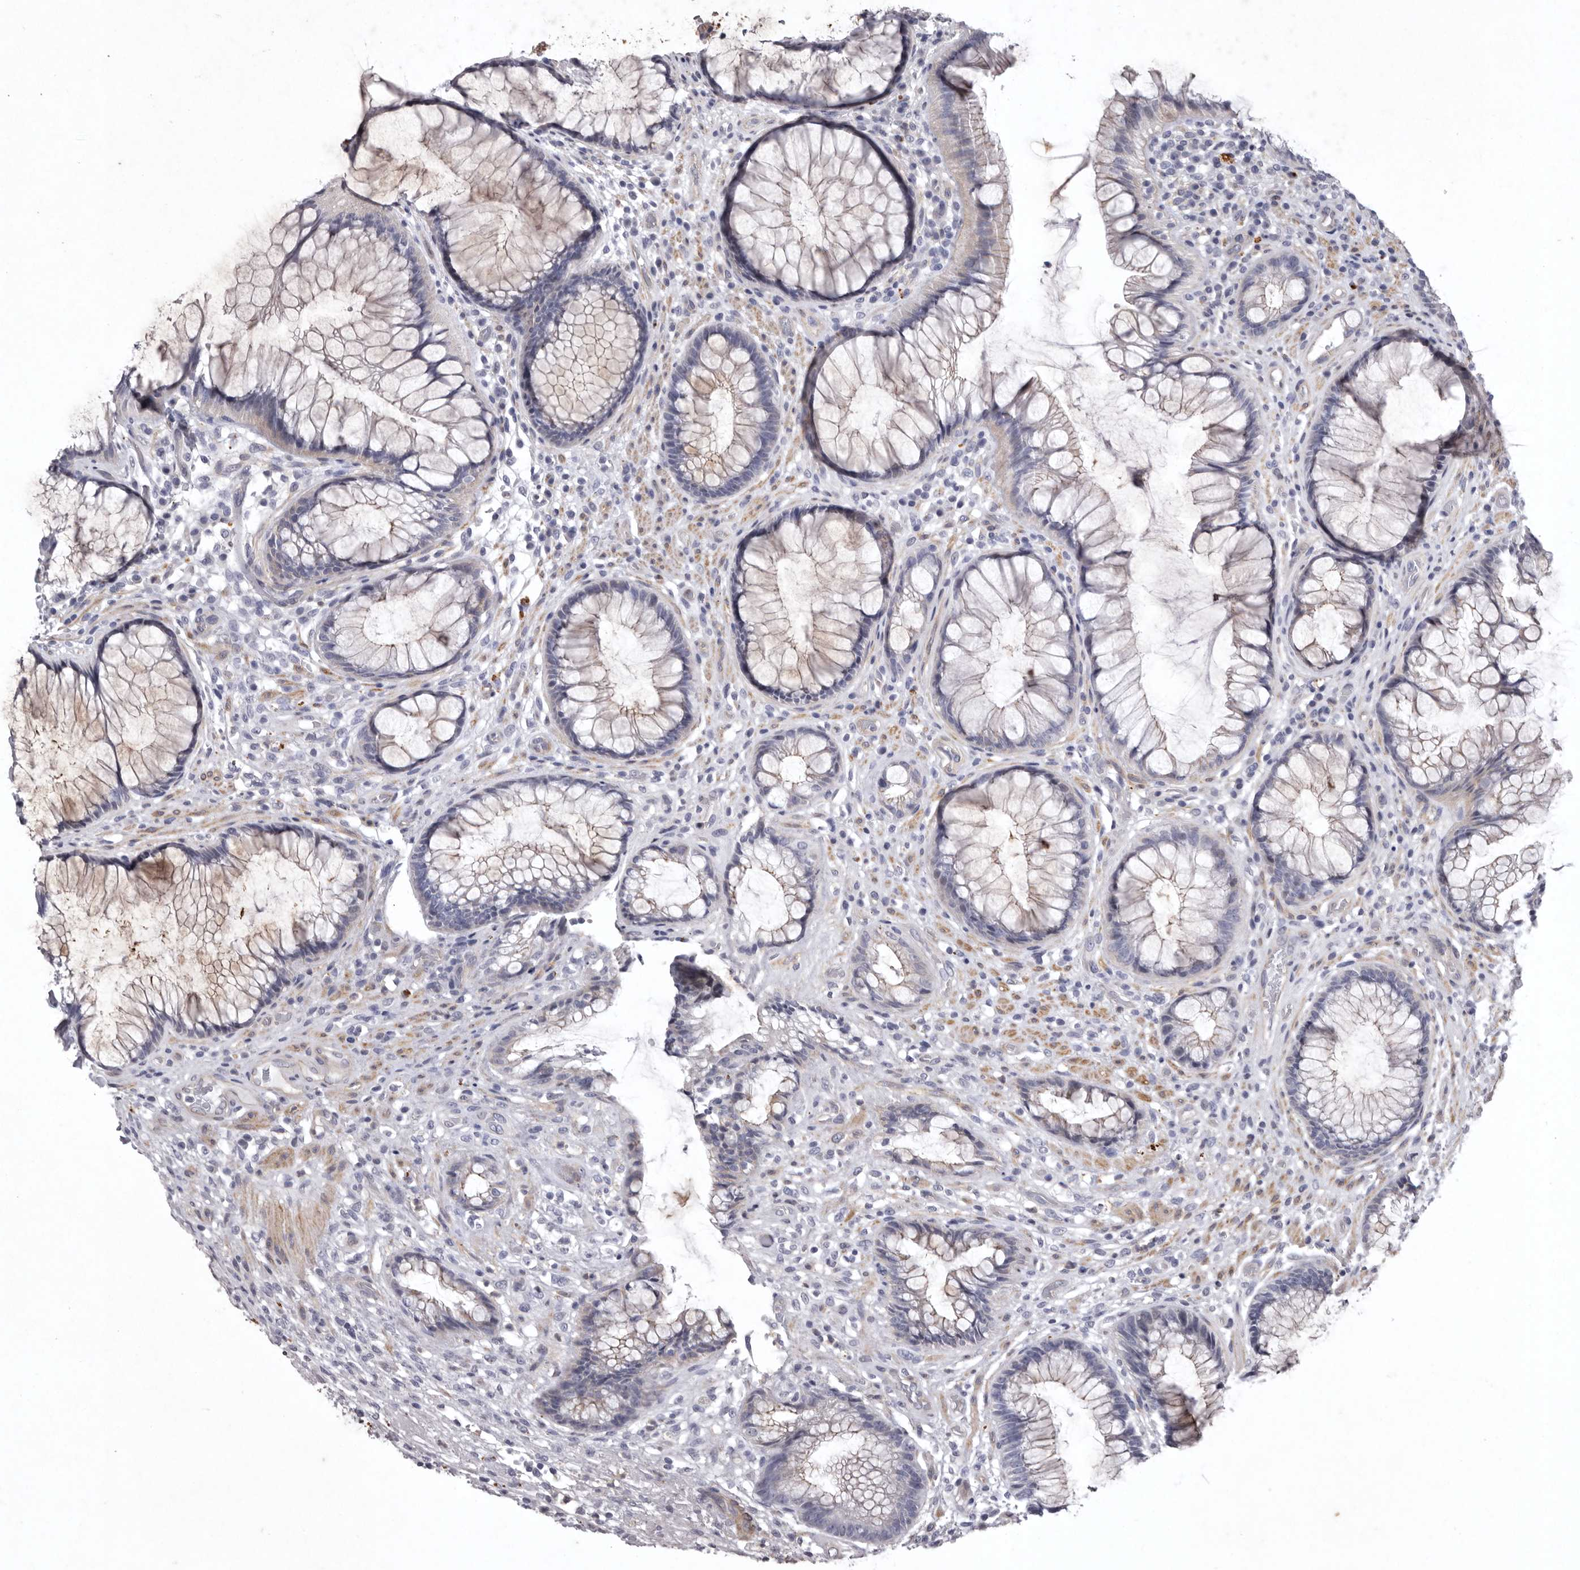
{"staining": {"intensity": "weak", "quantity": "25%-75%", "location": "cytoplasmic/membranous"}, "tissue": "rectum", "cell_type": "Glandular cells", "image_type": "normal", "snomed": [{"axis": "morphology", "description": "Normal tissue, NOS"}, {"axis": "topography", "description": "Rectum"}], "caption": "Human rectum stained with a brown dye displays weak cytoplasmic/membranous positive expression in approximately 25%-75% of glandular cells.", "gene": "NKAIN4", "patient": {"sex": "male", "age": 51}}